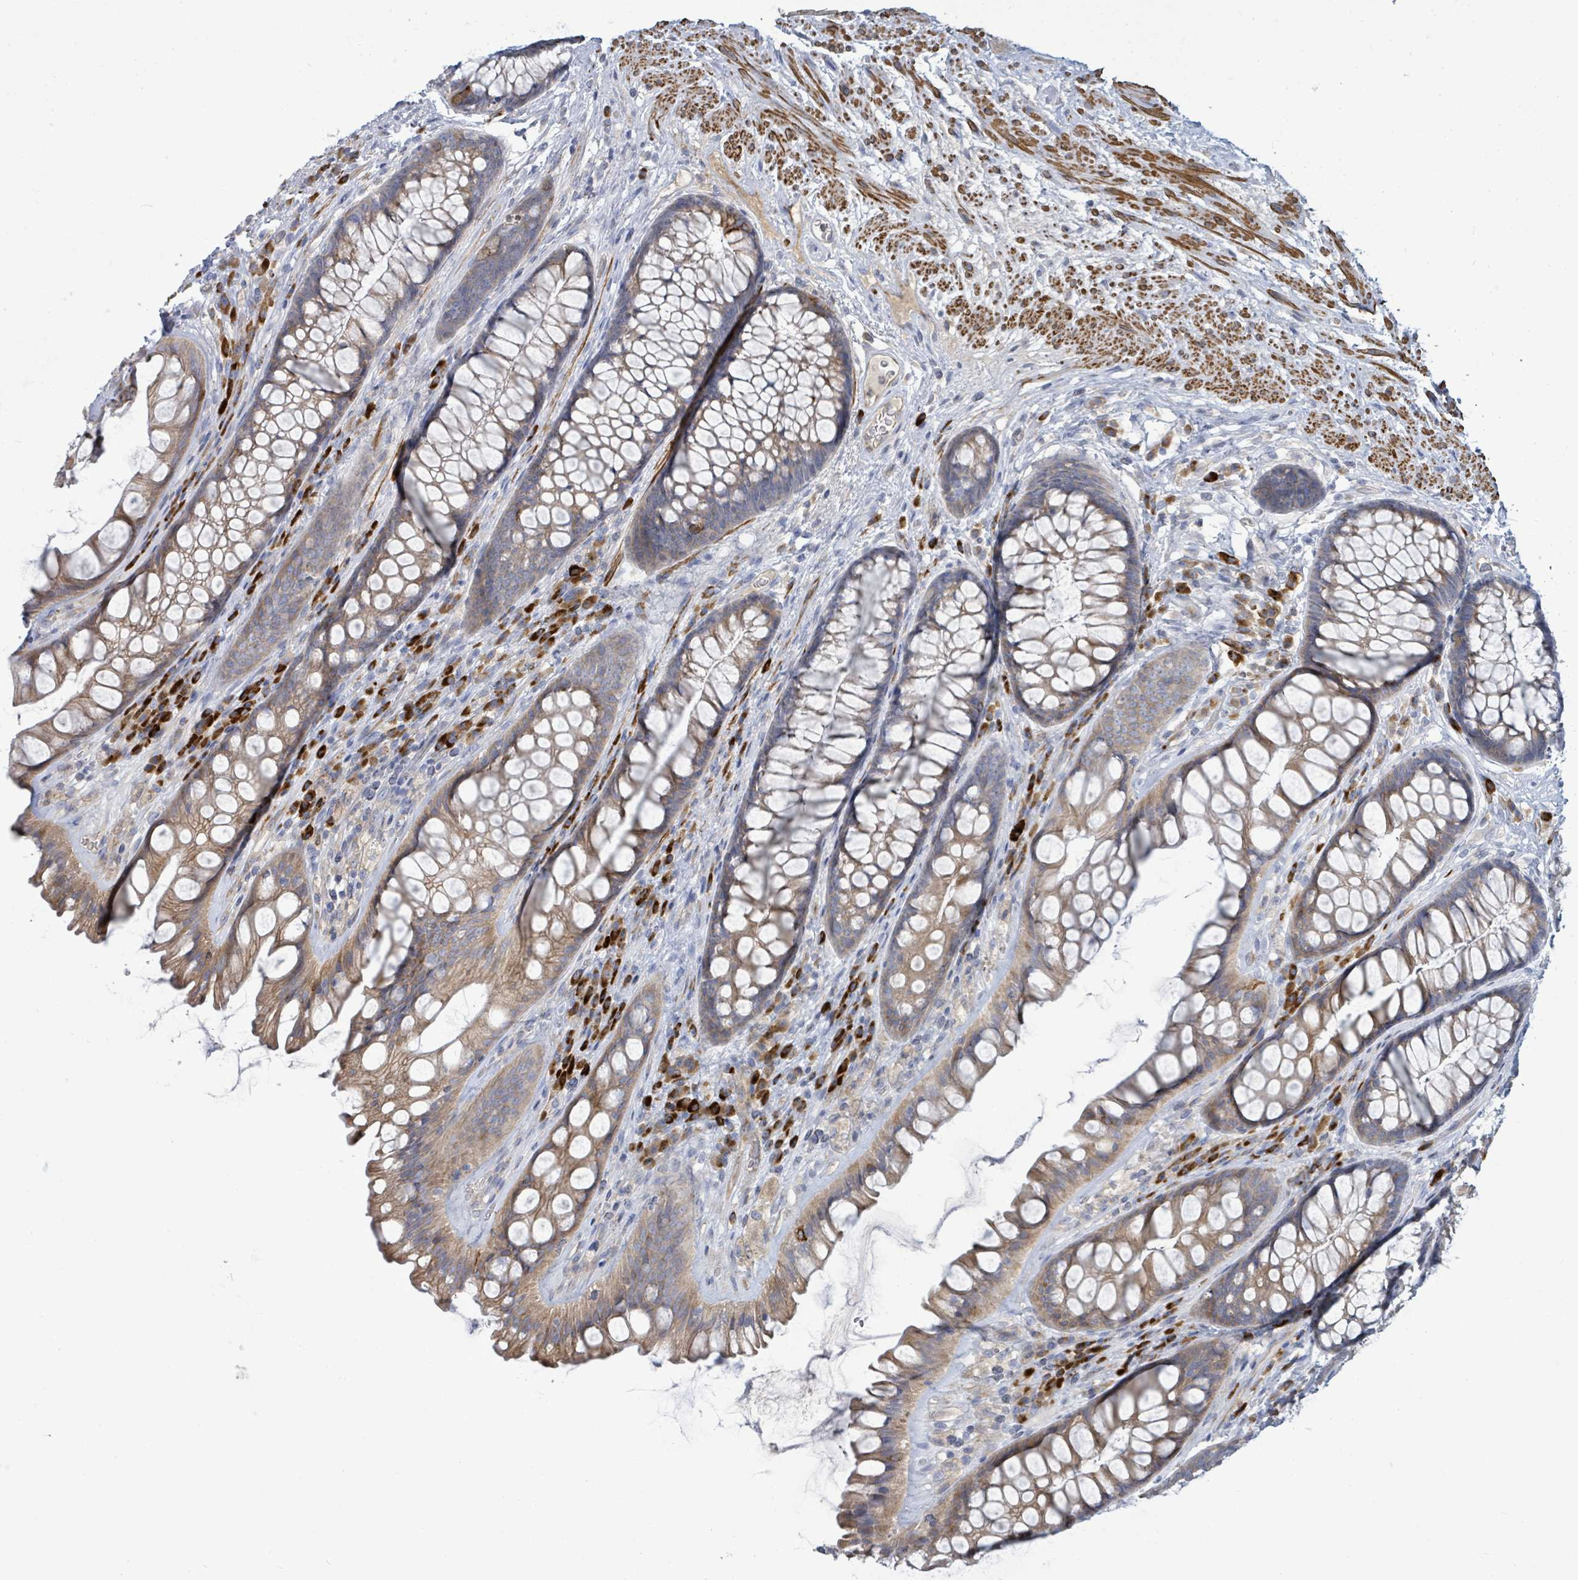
{"staining": {"intensity": "moderate", "quantity": ">75%", "location": "cytoplasmic/membranous"}, "tissue": "rectum", "cell_type": "Glandular cells", "image_type": "normal", "snomed": [{"axis": "morphology", "description": "Normal tissue, NOS"}, {"axis": "topography", "description": "Rectum"}], "caption": "This photomicrograph demonstrates unremarkable rectum stained with immunohistochemistry (IHC) to label a protein in brown. The cytoplasmic/membranous of glandular cells show moderate positivity for the protein. Nuclei are counter-stained blue.", "gene": "SIRPB1", "patient": {"sex": "male", "age": 74}}